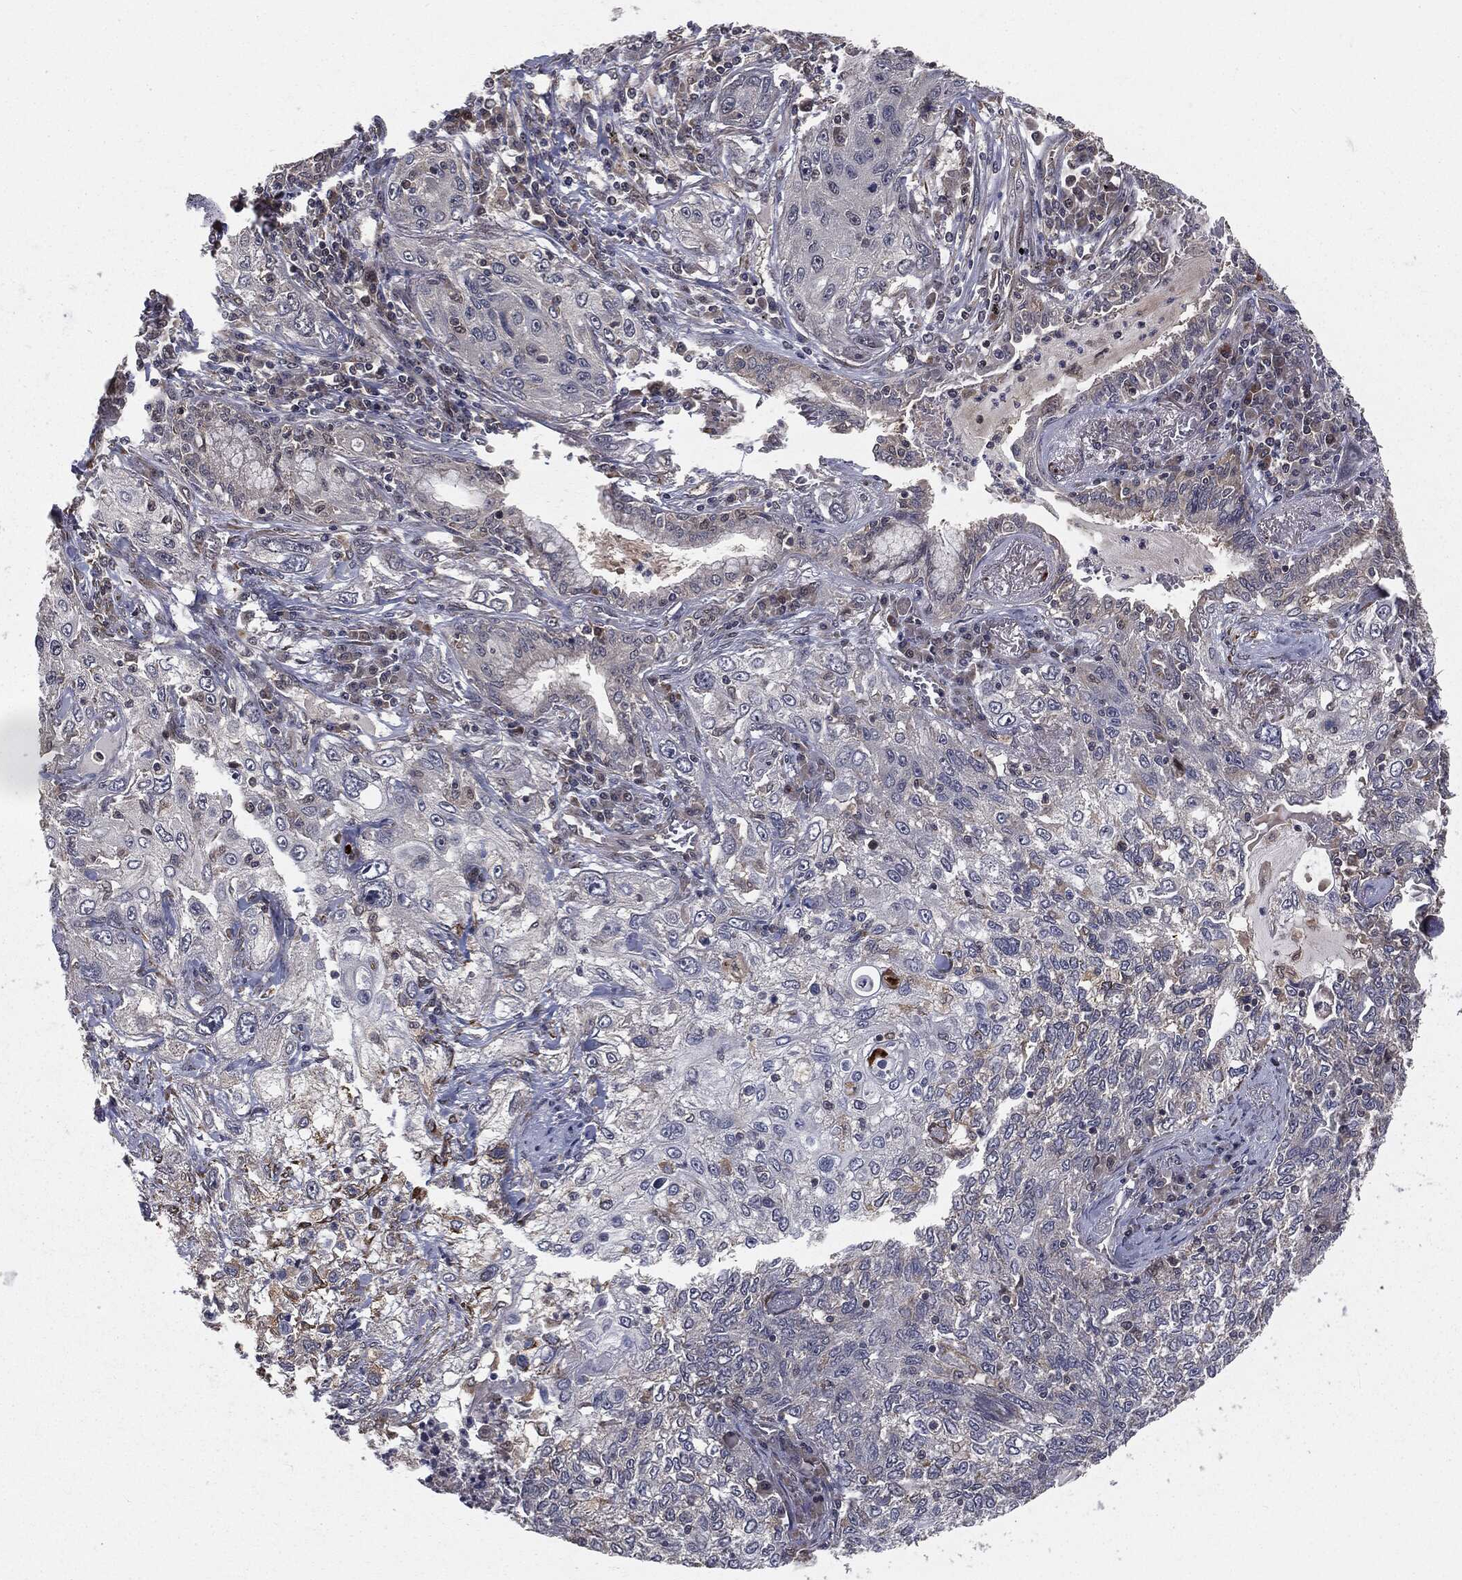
{"staining": {"intensity": "negative", "quantity": "none", "location": "none"}, "tissue": "lung cancer", "cell_type": "Tumor cells", "image_type": "cancer", "snomed": [{"axis": "morphology", "description": "Squamous cell carcinoma, NOS"}, {"axis": "topography", "description": "Lung"}], "caption": "Micrograph shows no significant protein expression in tumor cells of lung squamous cell carcinoma.", "gene": "FBXO7", "patient": {"sex": "female", "age": 69}}